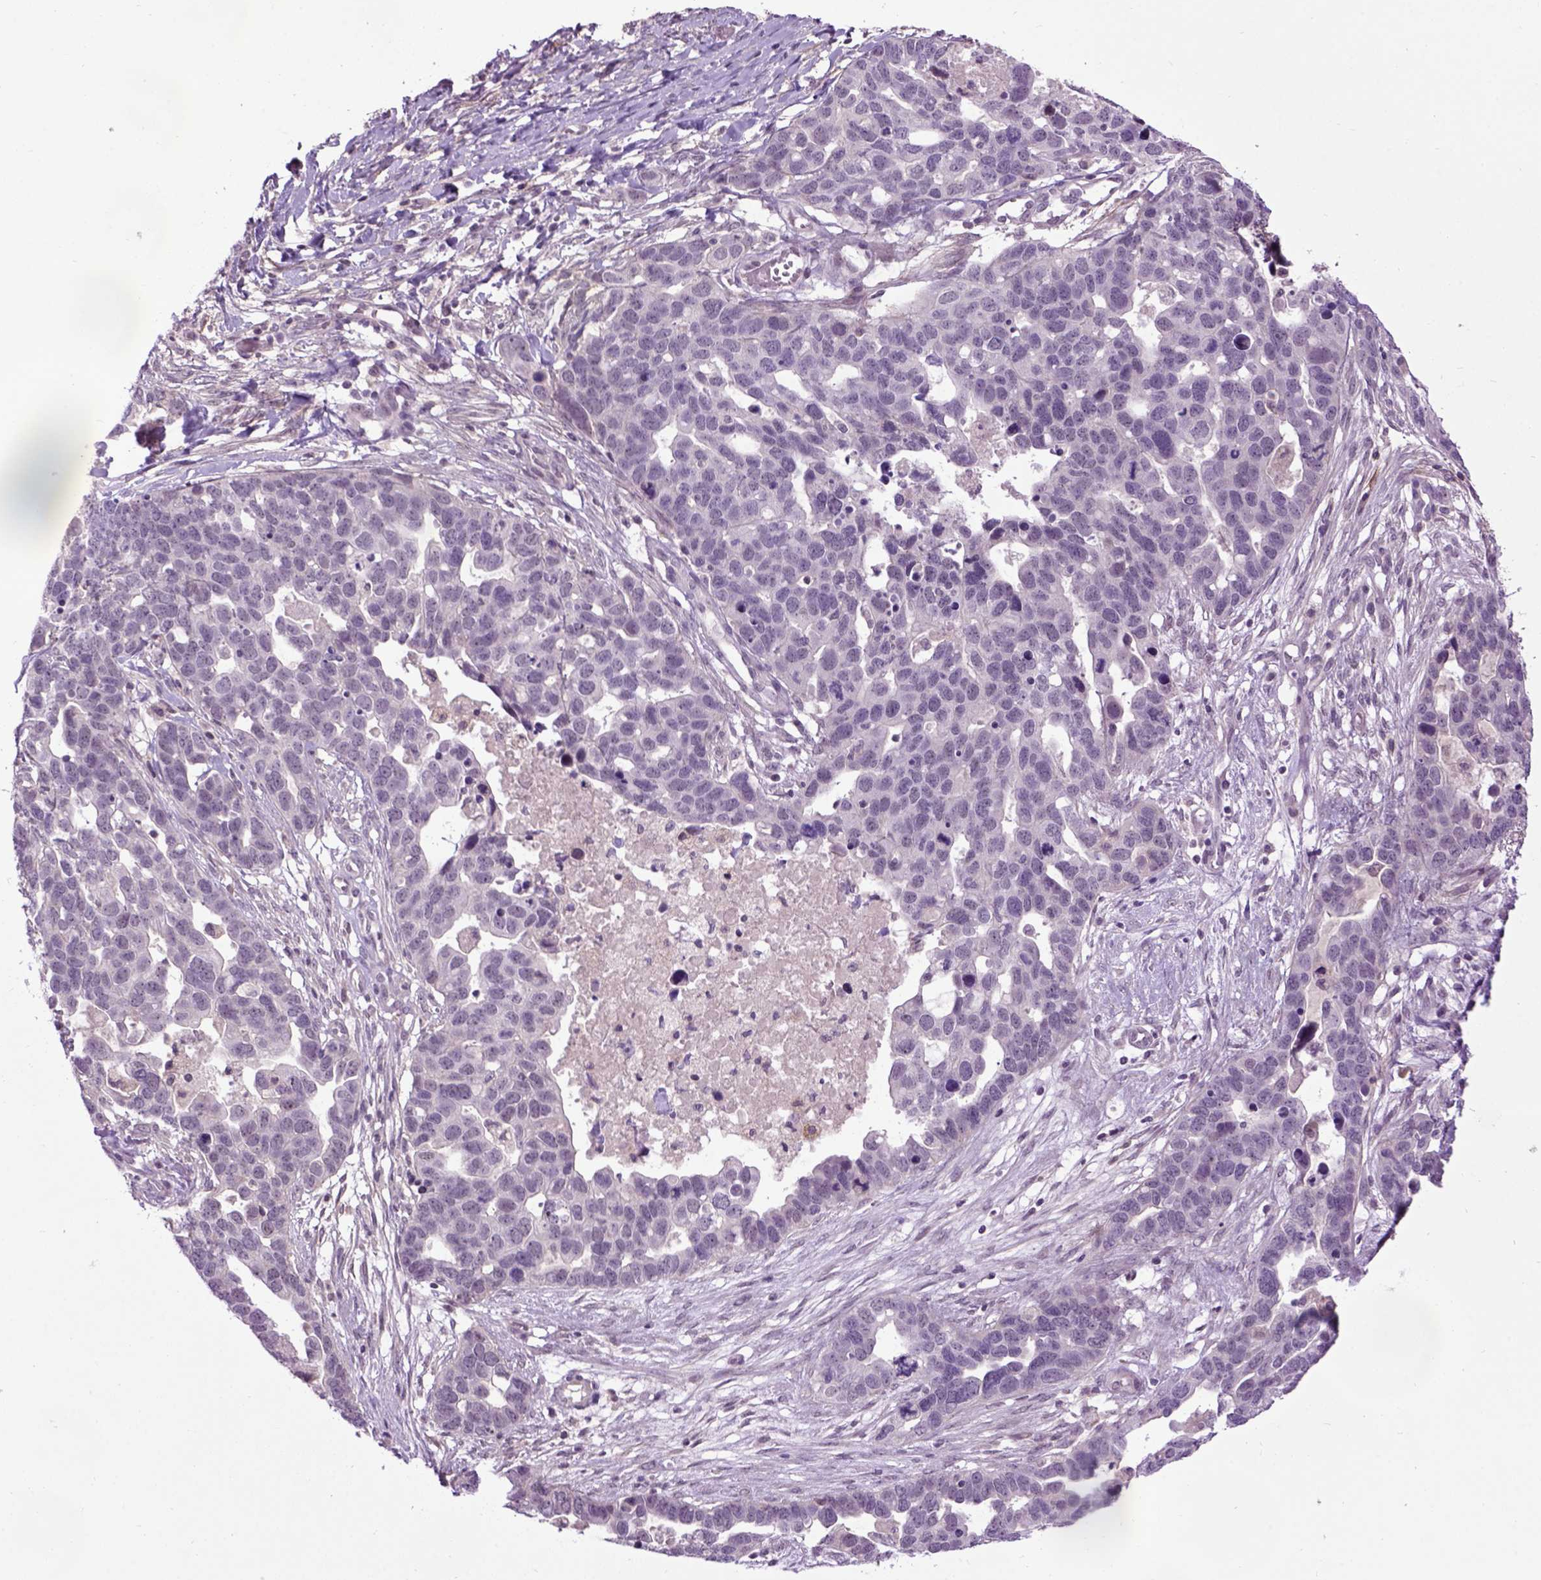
{"staining": {"intensity": "negative", "quantity": "none", "location": "none"}, "tissue": "ovarian cancer", "cell_type": "Tumor cells", "image_type": "cancer", "snomed": [{"axis": "morphology", "description": "Cystadenocarcinoma, serous, NOS"}, {"axis": "topography", "description": "Ovary"}], "caption": "IHC image of human ovarian serous cystadenocarcinoma stained for a protein (brown), which displays no staining in tumor cells.", "gene": "EMILIN3", "patient": {"sex": "female", "age": 54}}